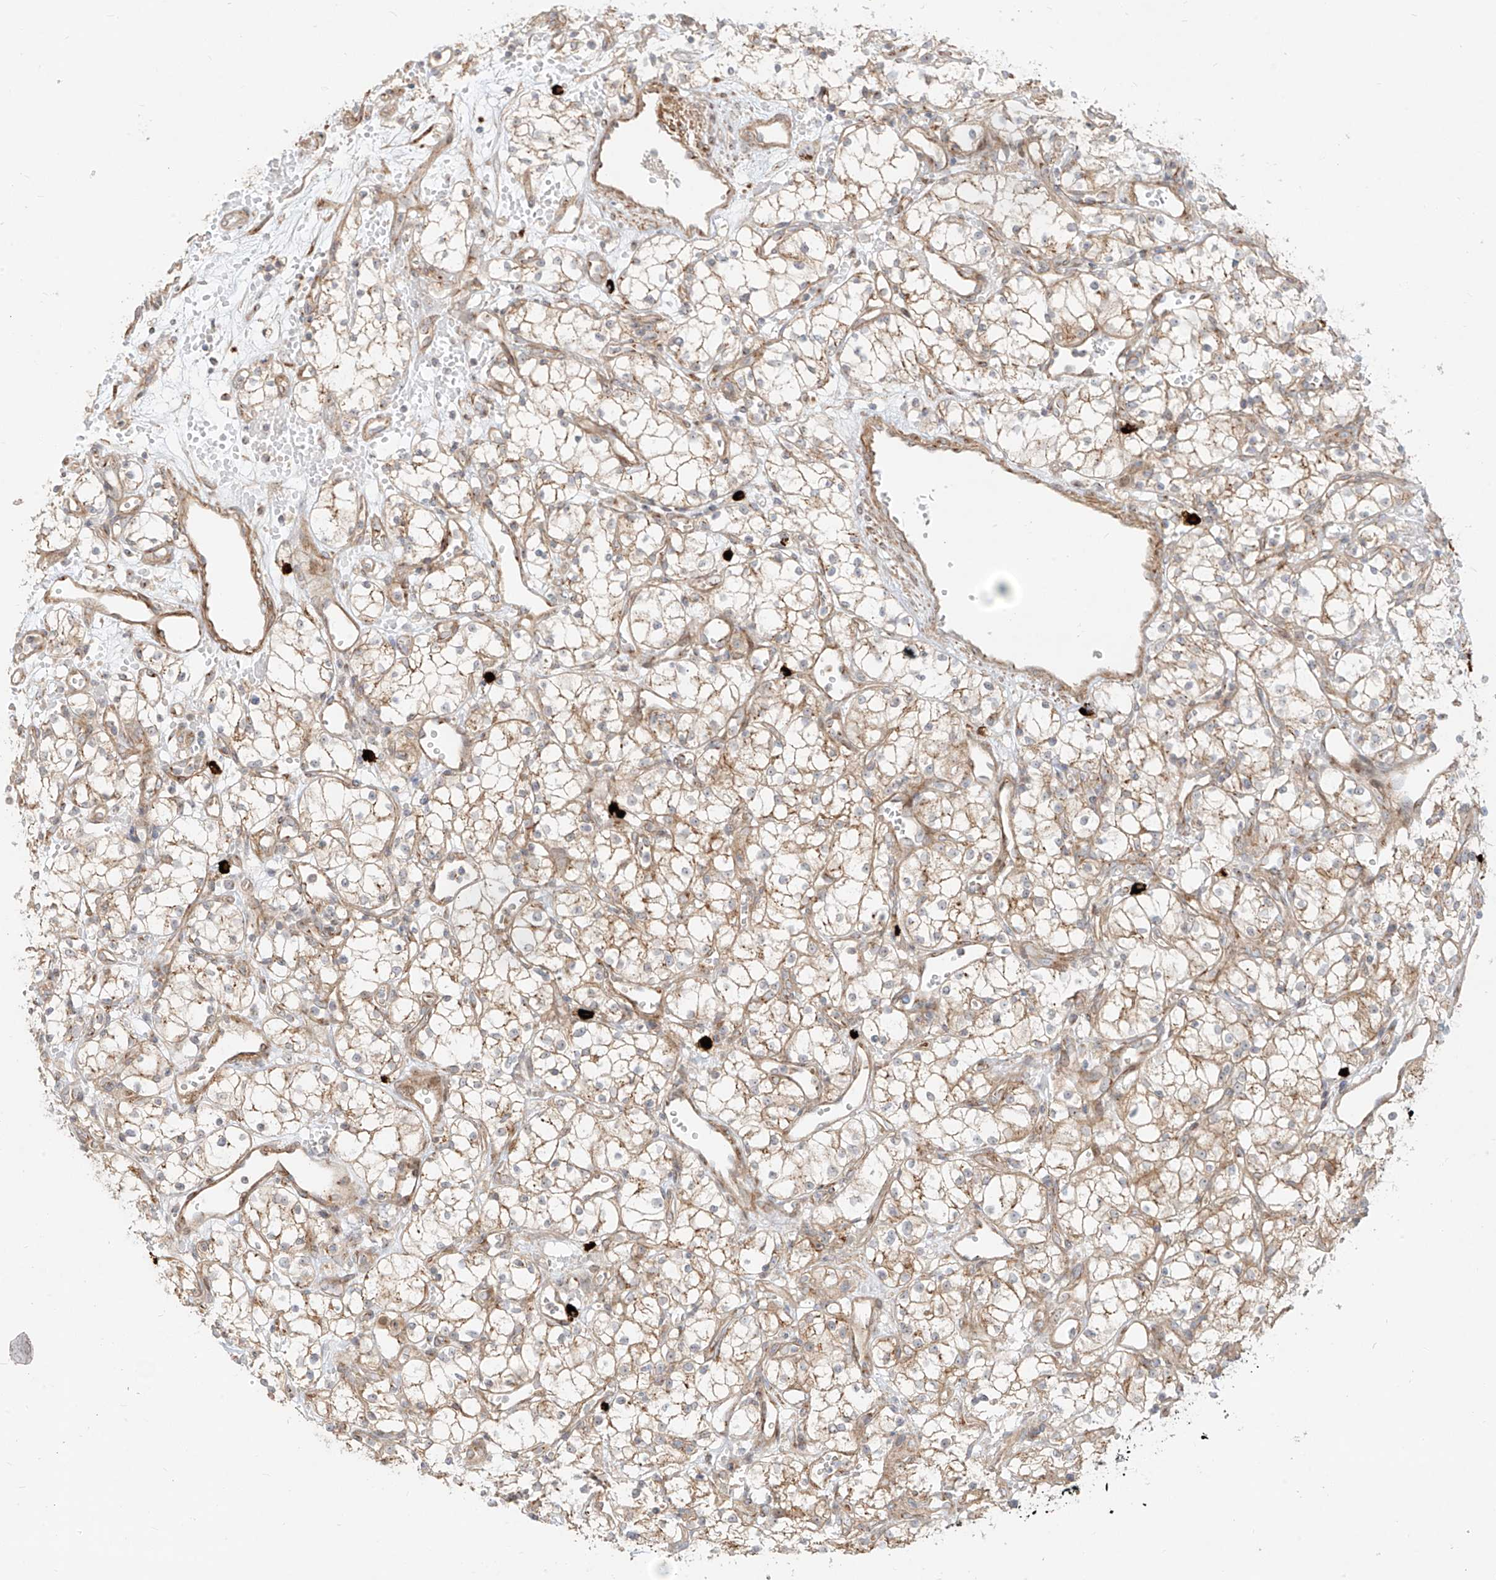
{"staining": {"intensity": "weak", "quantity": "25%-75%", "location": "cytoplasmic/membranous"}, "tissue": "renal cancer", "cell_type": "Tumor cells", "image_type": "cancer", "snomed": [{"axis": "morphology", "description": "Adenocarcinoma, NOS"}, {"axis": "topography", "description": "Kidney"}], "caption": "Human adenocarcinoma (renal) stained for a protein (brown) exhibits weak cytoplasmic/membranous positive expression in about 25%-75% of tumor cells.", "gene": "ZNF287", "patient": {"sex": "male", "age": 59}}